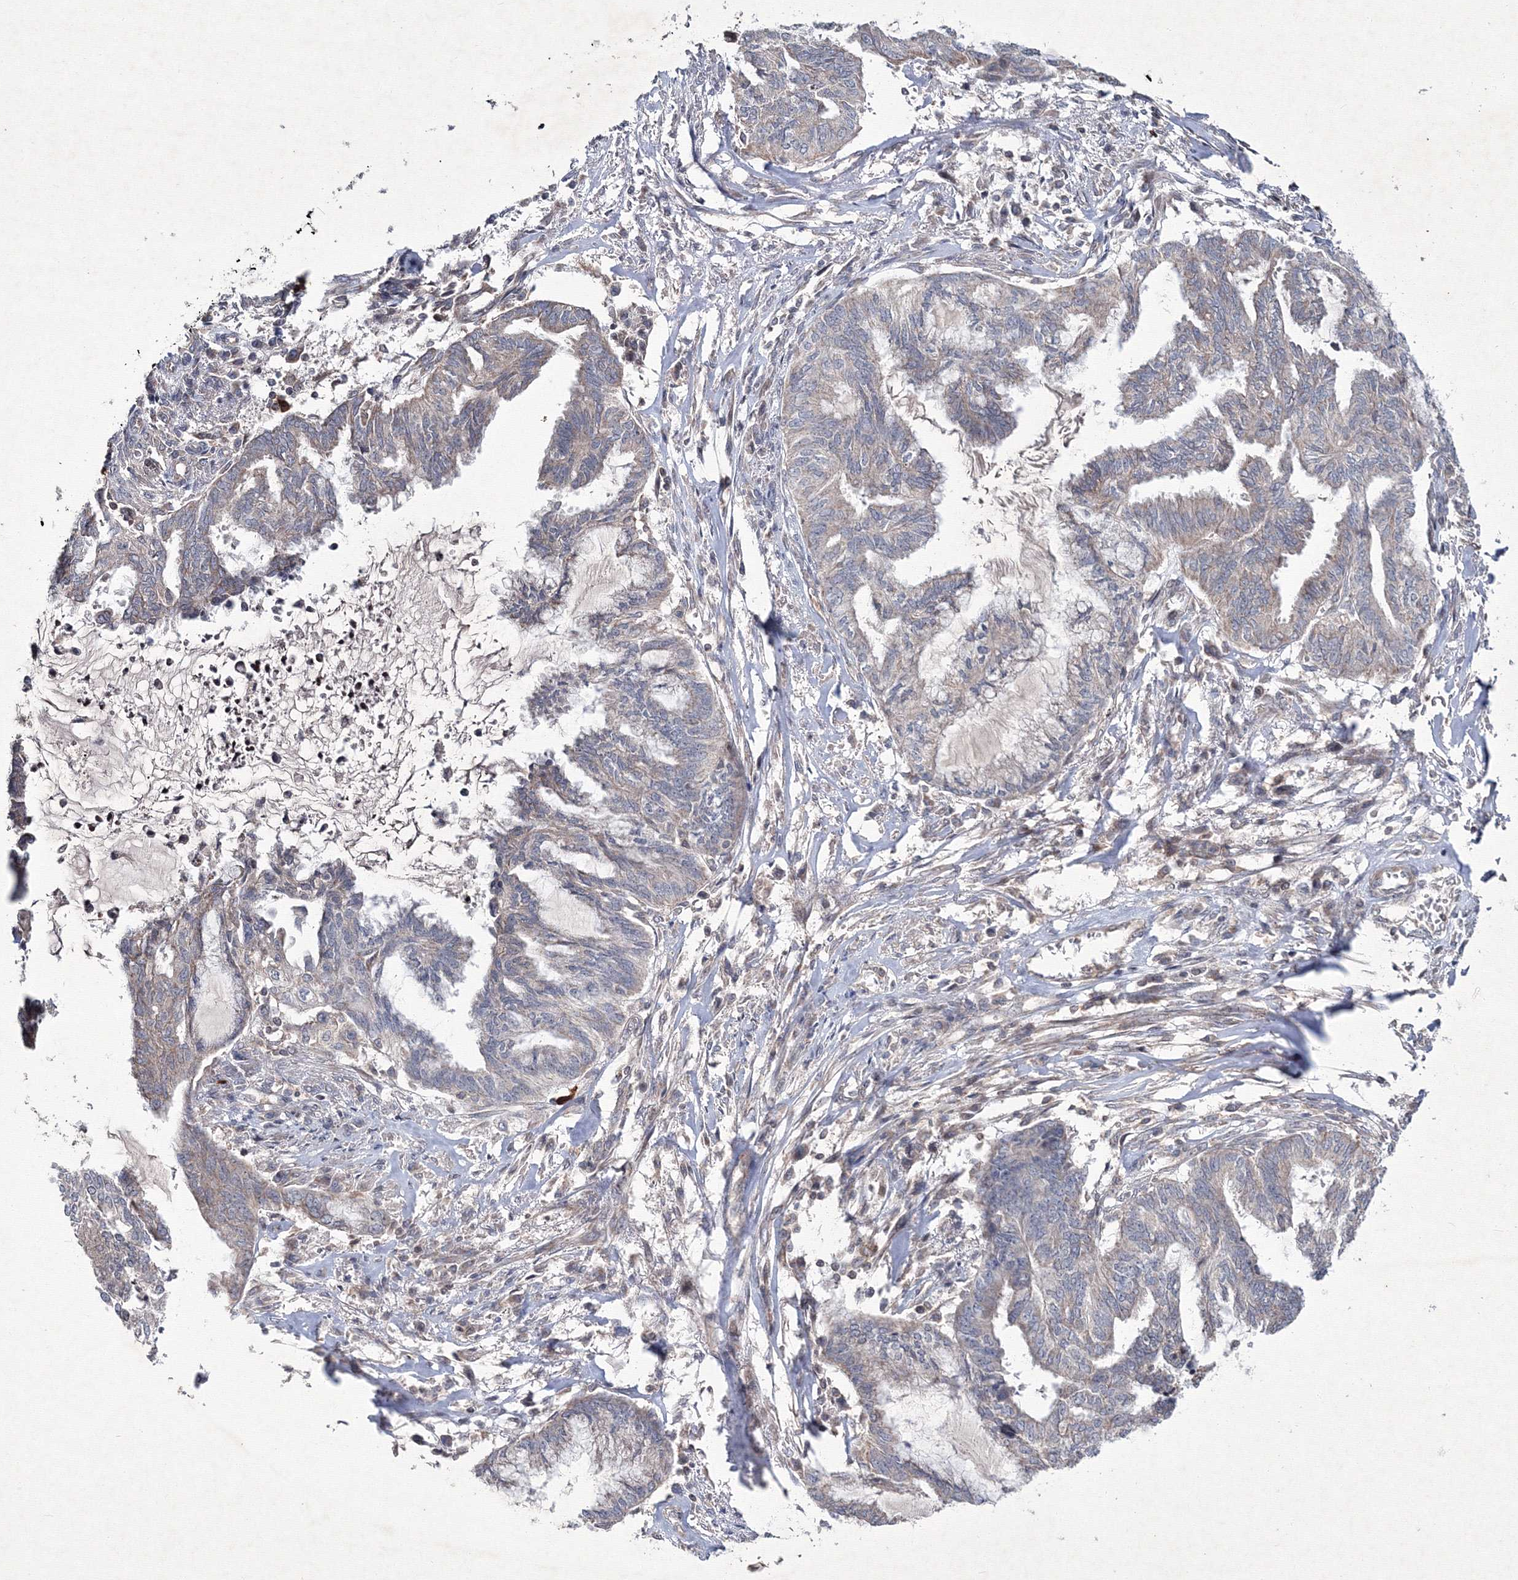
{"staining": {"intensity": "weak", "quantity": "<25%", "location": "cytoplasmic/membranous"}, "tissue": "endometrial cancer", "cell_type": "Tumor cells", "image_type": "cancer", "snomed": [{"axis": "morphology", "description": "Adenocarcinoma, NOS"}, {"axis": "topography", "description": "Endometrium"}], "caption": "Human adenocarcinoma (endometrial) stained for a protein using immunohistochemistry displays no expression in tumor cells.", "gene": "MKRN2", "patient": {"sex": "female", "age": 86}}